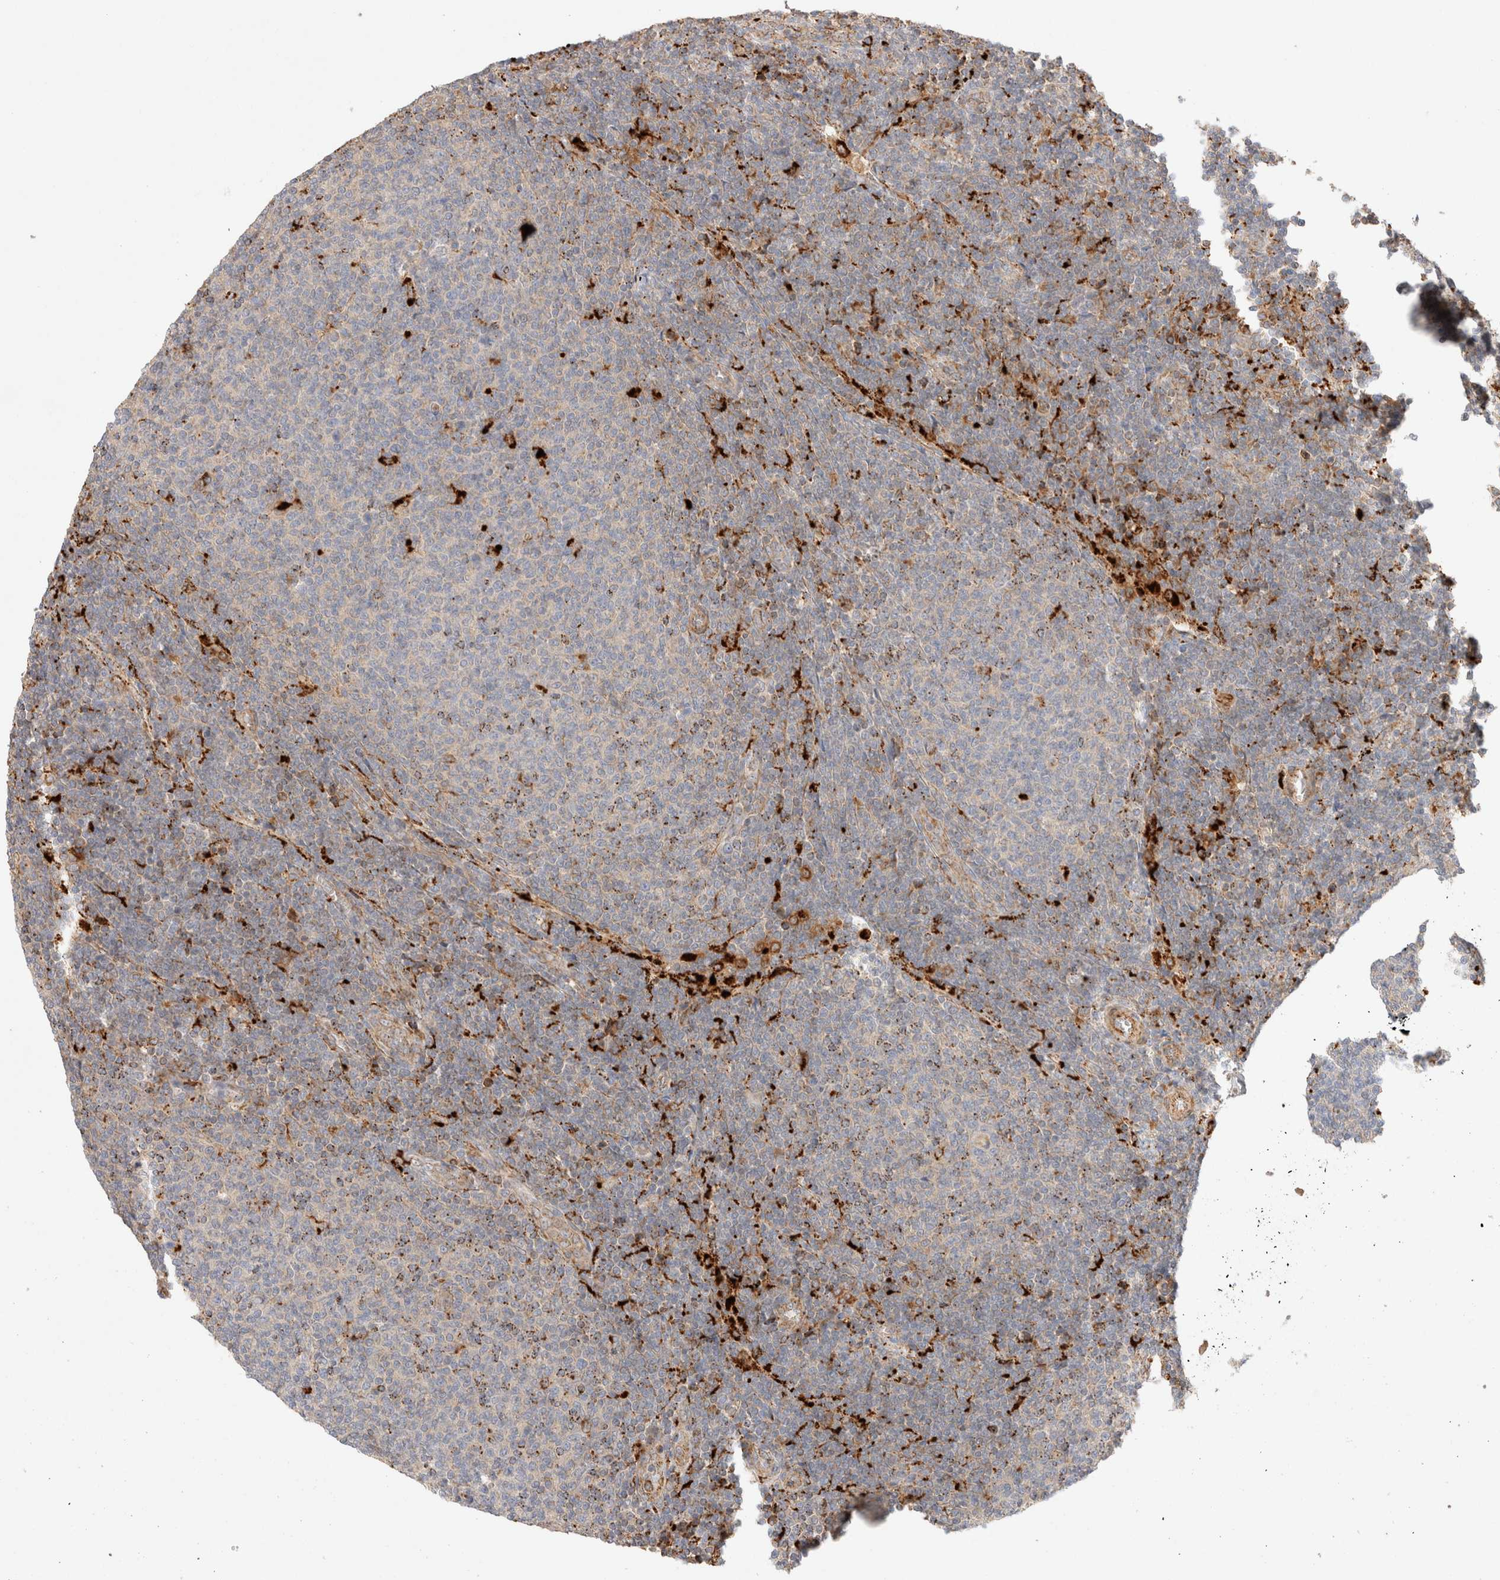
{"staining": {"intensity": "negative", "quantity": "none", "location": "none"}, "tissue": "lymphoma", "cell_type": "Tumor cells", "image_type": "cancer", "snomed": [{"axis": "morphology", "description": "Malignant lymphoma, non-Hodgkin's type, Low grade"}, {"axis": "topography", "description": "Lymph node"}], "caption": "The immunohistochemistry photomicrograph has no significant expression in tumor cells of malignant lymphoma, non-Hodgkin's type (low-grade) tissue.", "gene": "RABEPK", "patient": {"sex": "male", "age": 66}}